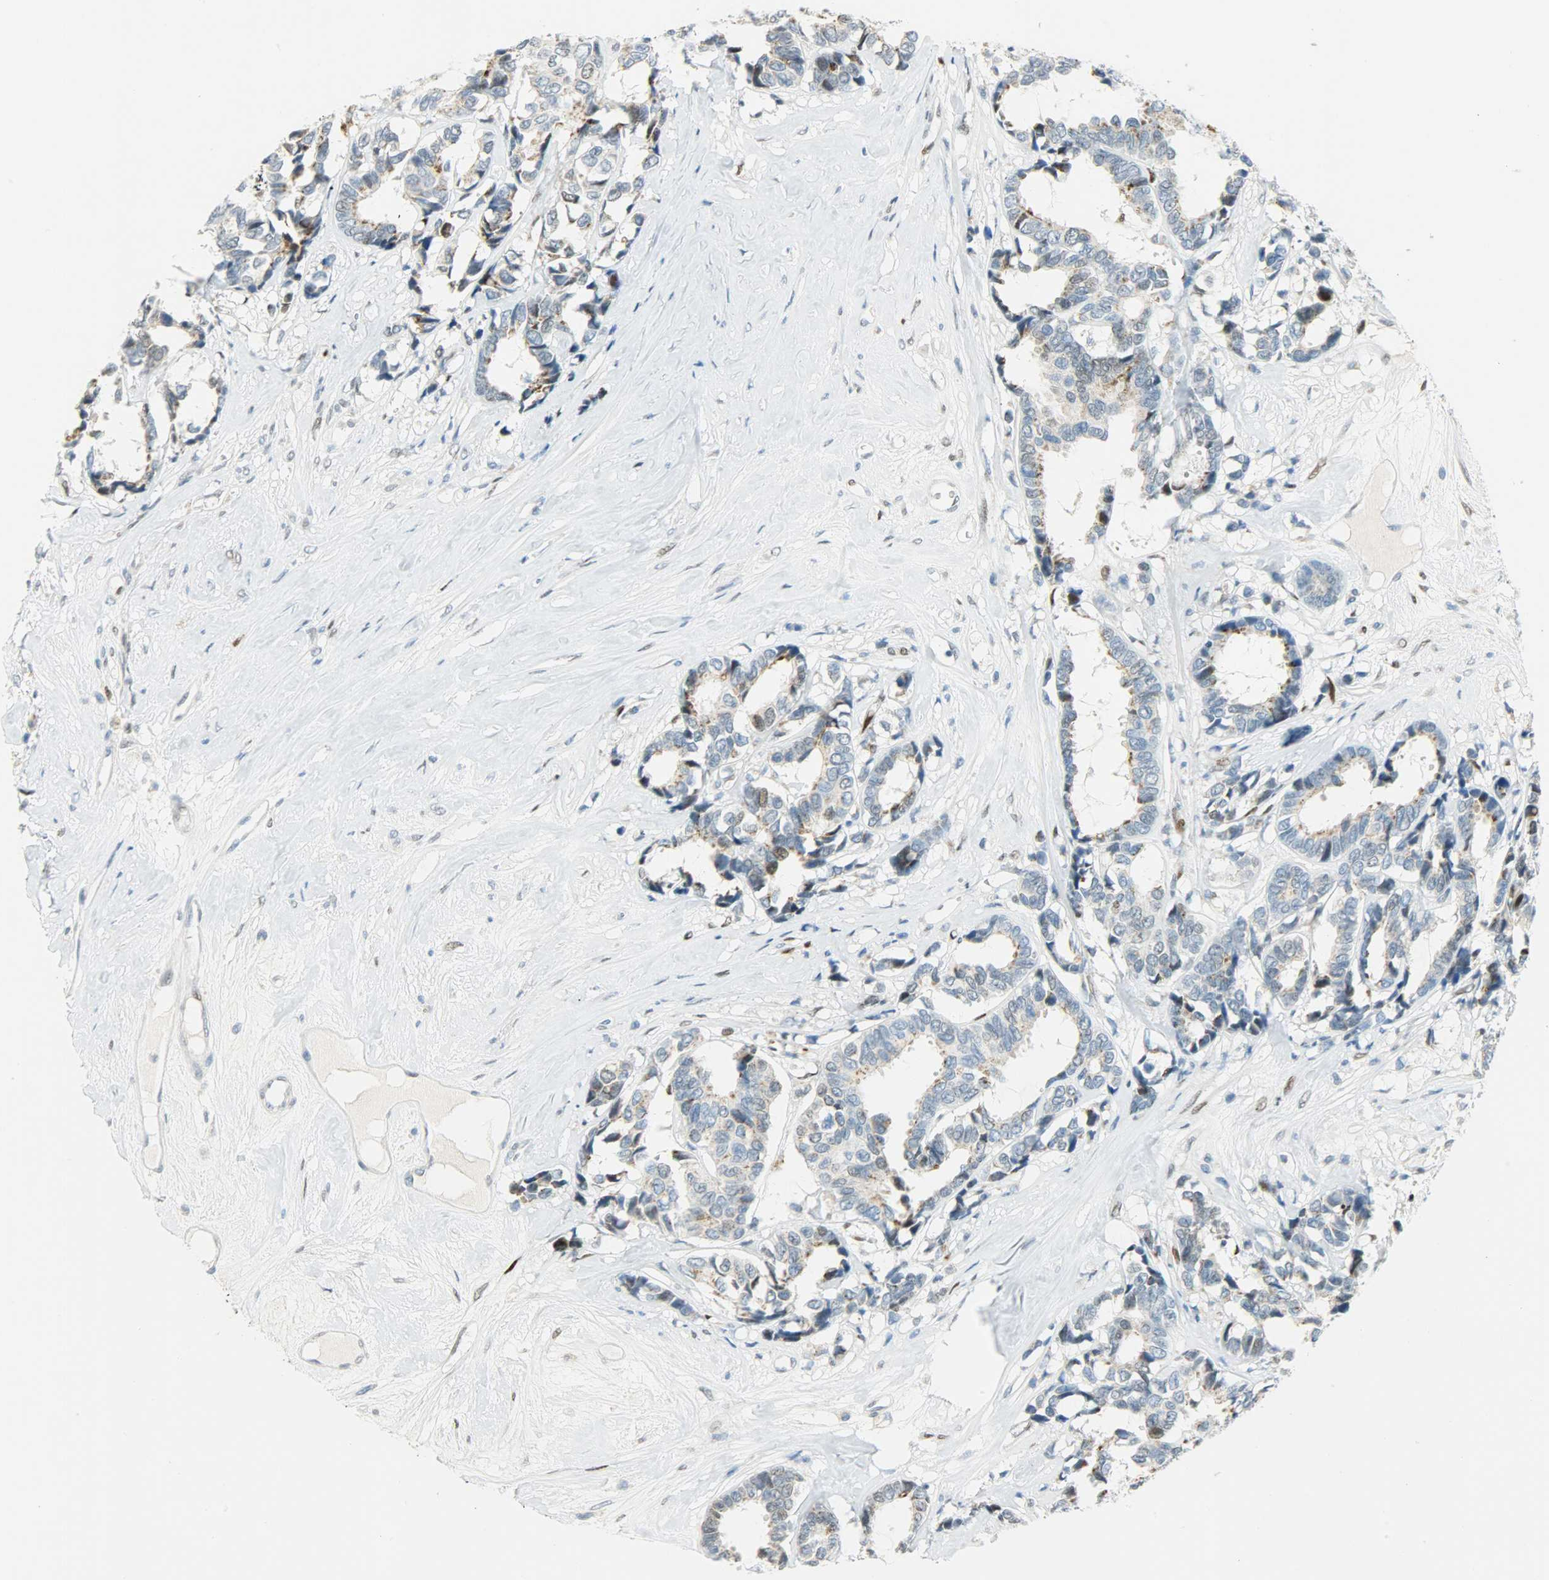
{"staining": {"intensity": "moderate", "quantity": "<25%", "location": "nuclear"}, "tissue": "breast cancer", "cell_type": "Tumor cells", "image_type": "cancer", "snomed": [{"axis": "morphology", "description": "Duct carcinoma"}, {"axis": "topography", "description": "Breast"}], "caption": "Immunohistochemical staining of intraductal carcinoma (breast) reveals low levels of moderate nuclear protein staining in approximately <25% of tumor cells. (brown staining indicates protein expression, while blue staining denotes nuclei).", "gene": "JUNB", "patient": {"sex": "female", "age": 87}}